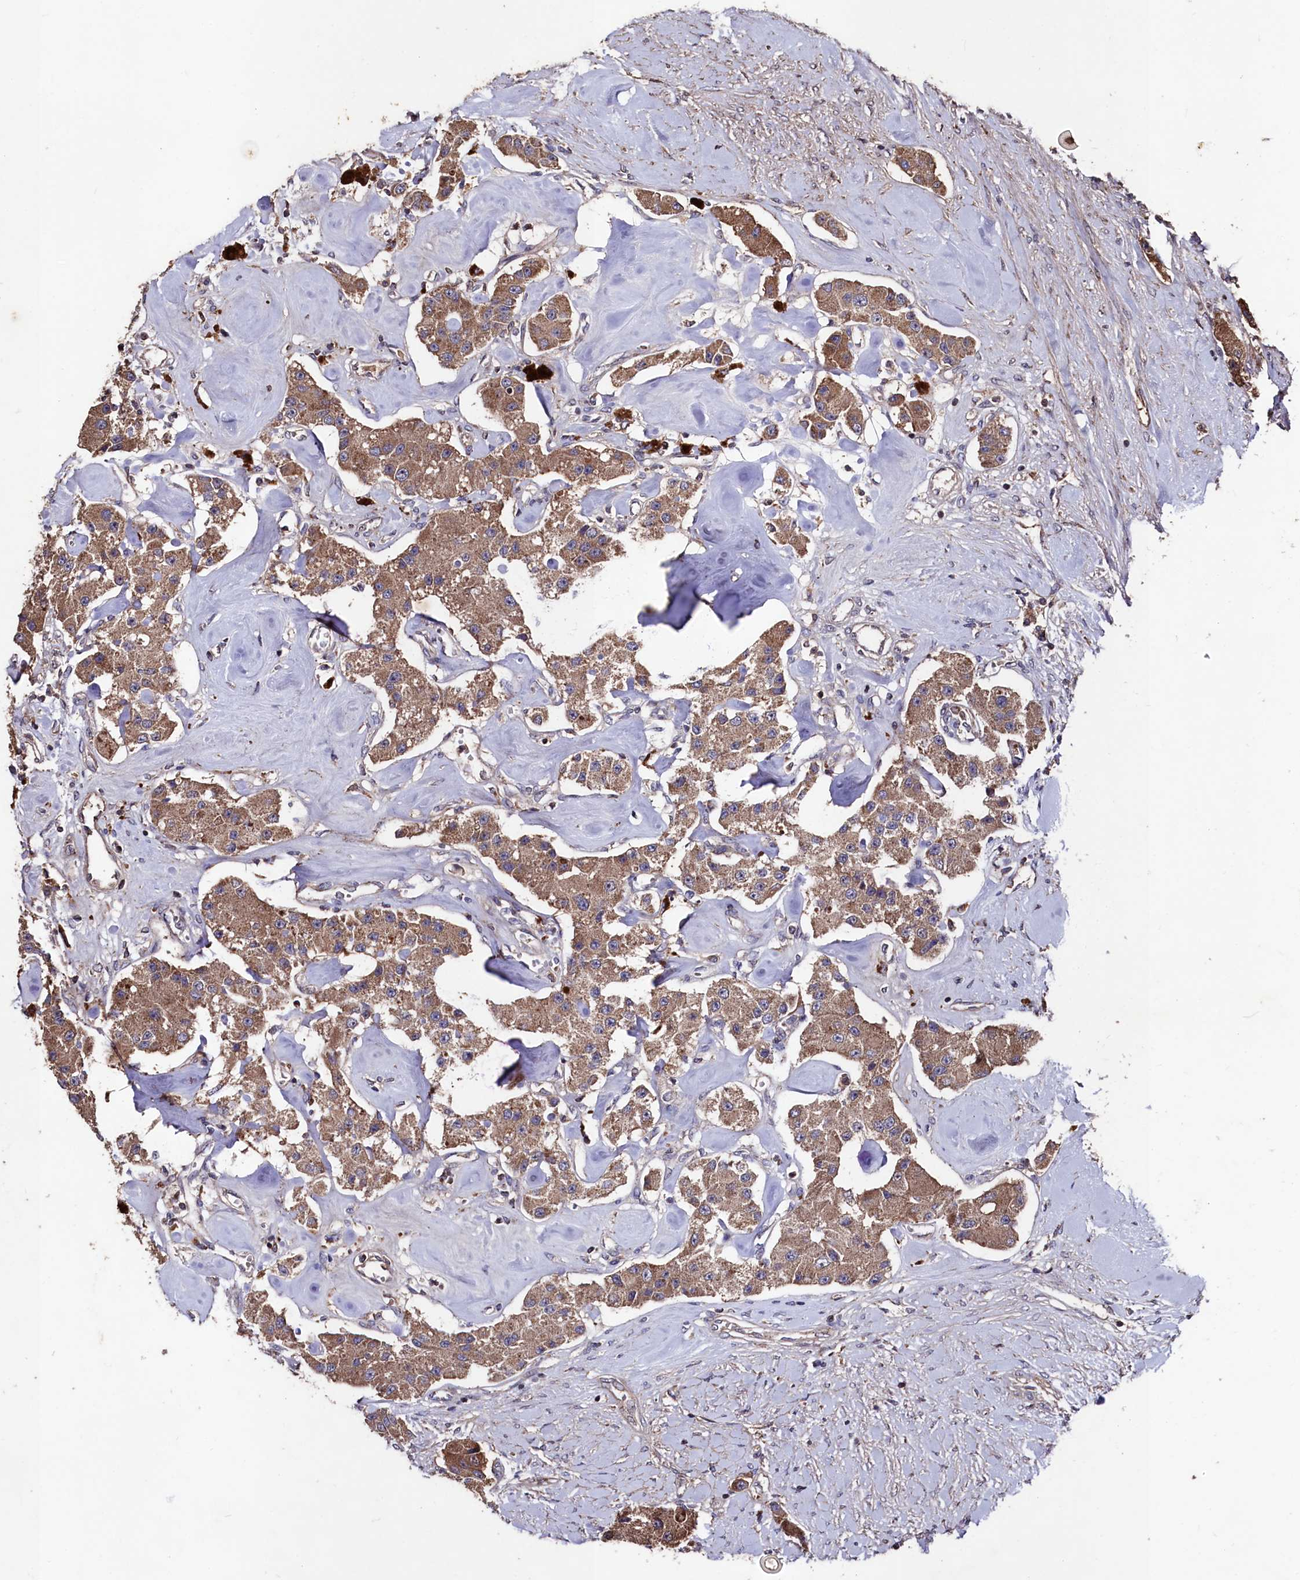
{"staining": {"intensity": "moderate", "quantity": ">75%", "location": "cytoplasmic/membranous"}, "tissue": "carcinoid", "cell_type": "Tumor cells", "image_type": "cancer", "snomed": [{"axis": "morphology", "description": "Carcinoid, malignant, NOS"}, {"axis": "topography", "description": "Pancreas"}], "caption": "Protein analysis of malignant carcinoid tissue reveals moderate cytoplasmic/membranous positivity in approximately >75% of tumor cells.", "gene": "MYO1H", "patient": {"sex": "male", "age": 41}}